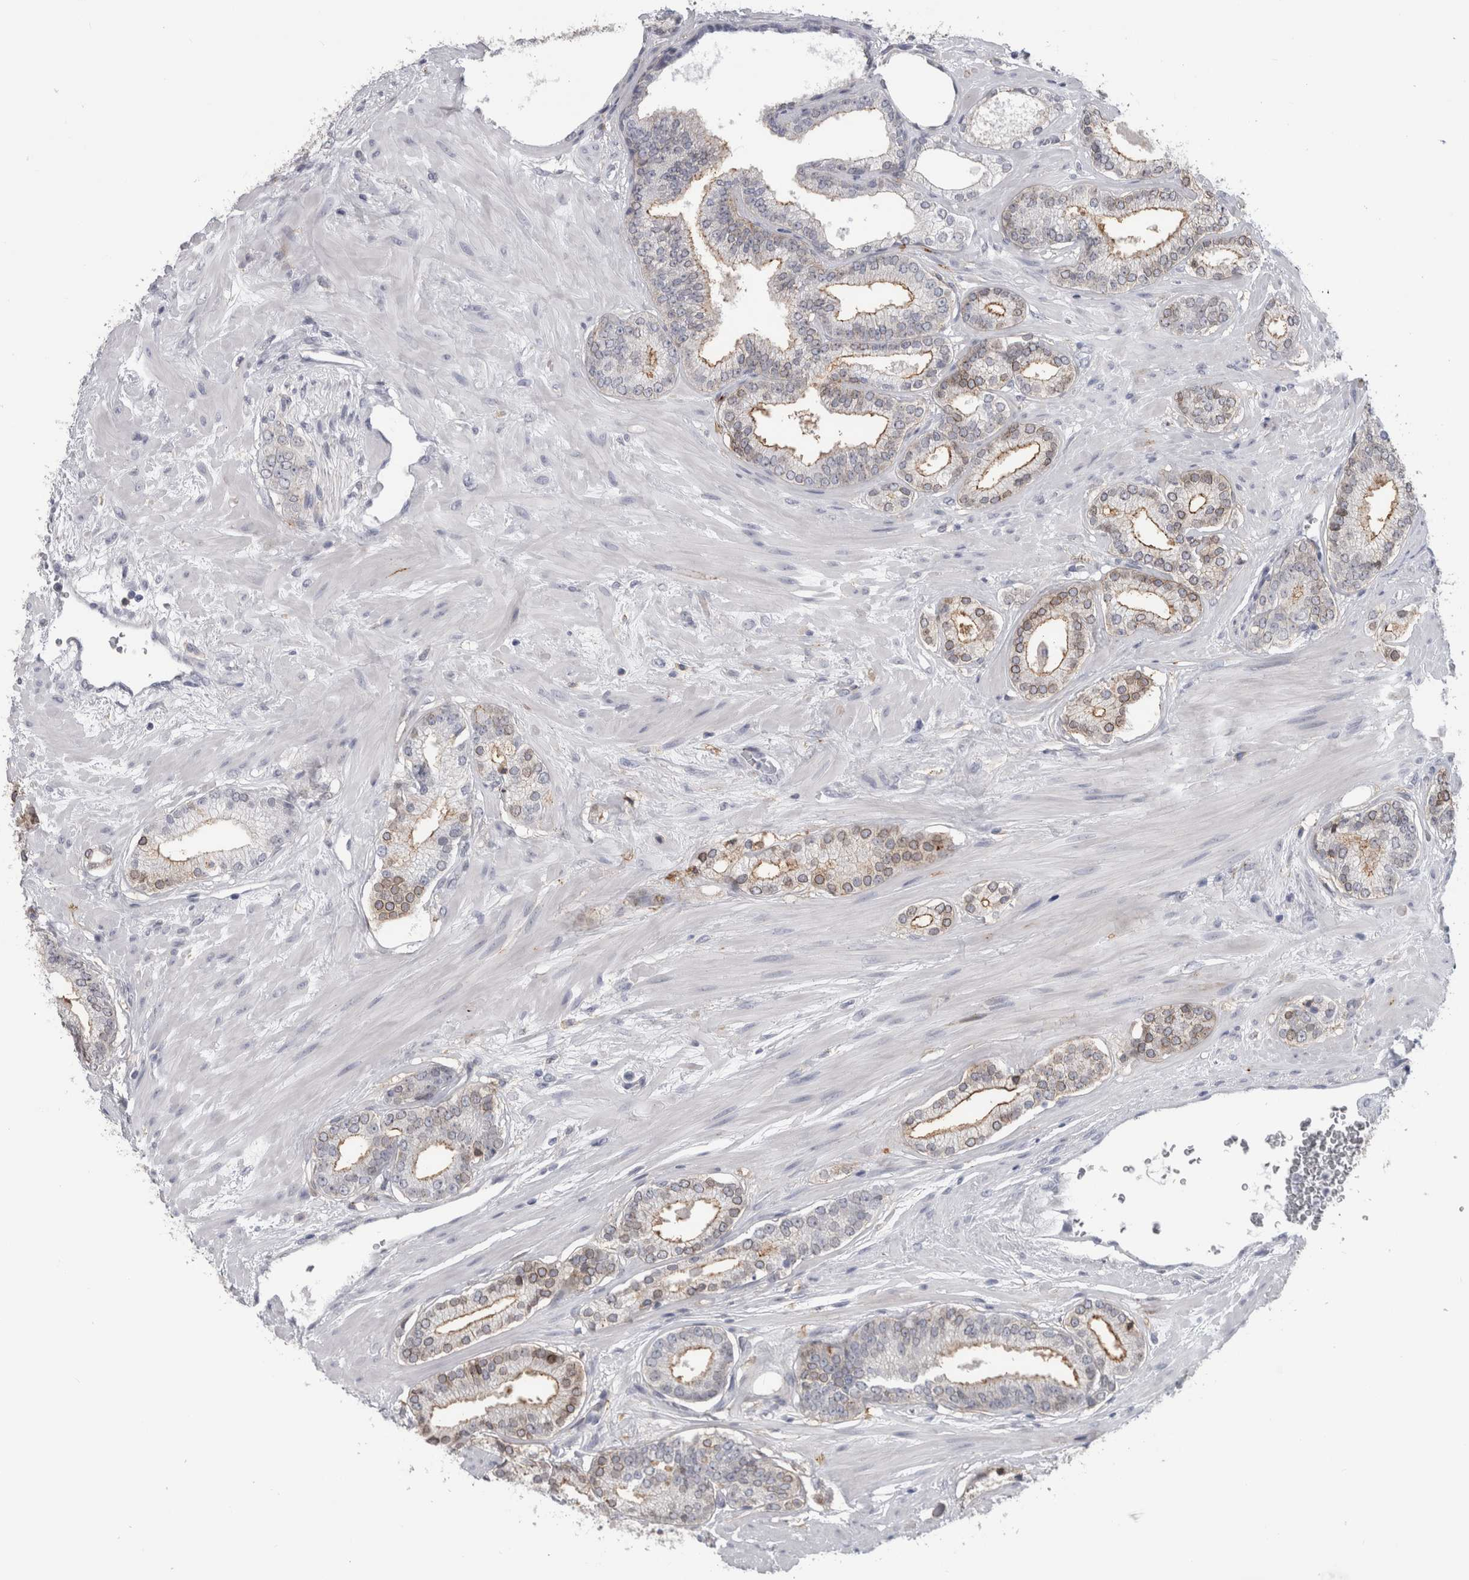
{"staining": {"intensity": "moderate", "quantity": "<25%", "location": "cytoplasmic/membranous"}, "tissue": "prostate cancer", "cell_type": "Tumor cells", "image_type": "cancer", "snomed": [{"axis": "morphology", "description": "Adenocarcinoma, Low grade"}, {"axis": "topography", "description": "Prostate"}], "caption": "Protein expression analysis of human low-grade adenocarcinoma (prostate) reveals moderate cytoplasmic/membranous positivity in approximately <25% of tumor cells. Immunohistochemistry stains the protein in brown and the nuclei are stained blue.", "gene": "DNAJC24", "patient": {"sex": "male", "age": 70}}